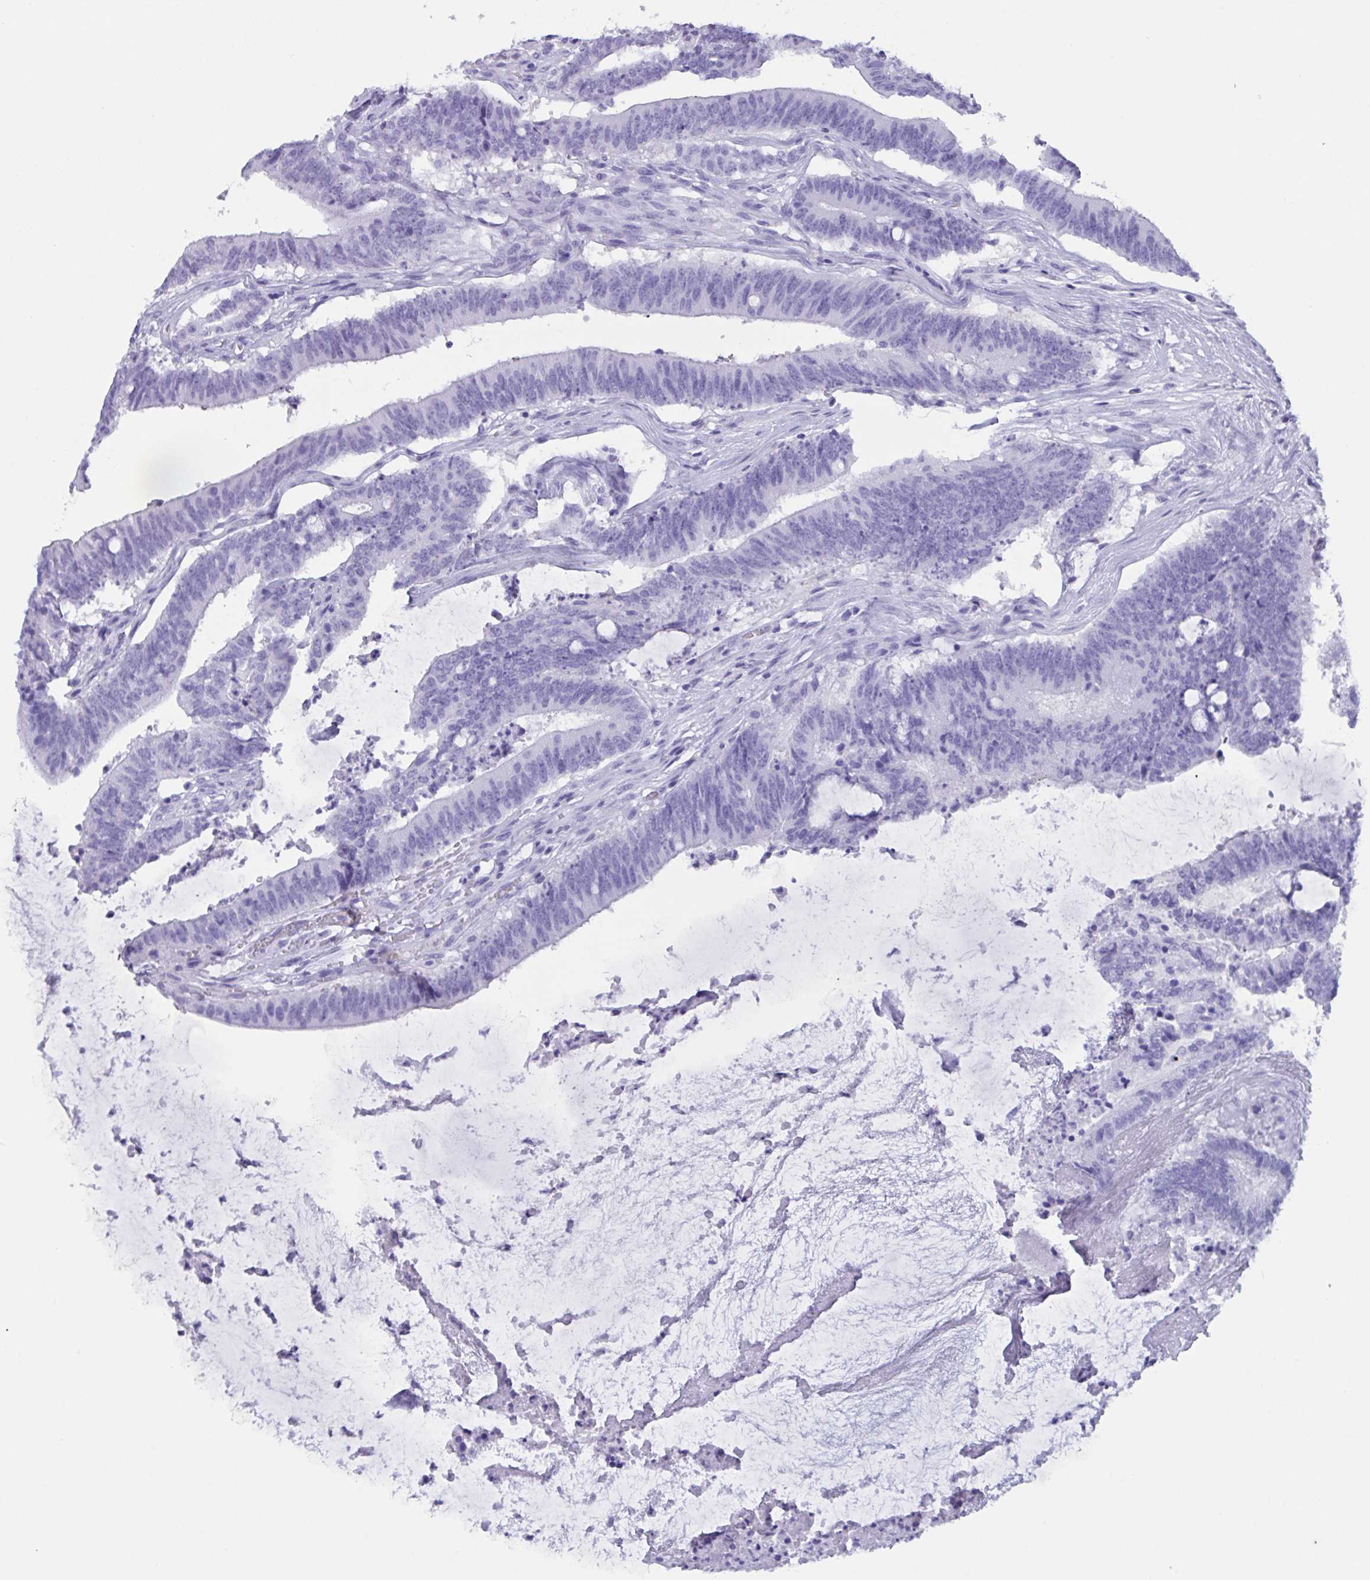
{"staining": {"intensity": "negative", "quantity": "none", "location": "none"}, "tissue": "colorectal cancer", "cell_type": "Tumor cells", "image_type": "cancer", "snomed": [{"axis": "morphology", "description": "Adenocarcinoma, NOS"}, {"axis": "topography", "description": "Colon"}], "caption": "Tumor cells show no significant protein expression in colorectal cancer. (Stains: DAB immunohistochemistry (IHC) with hematoxylin counter stain, Microscopy: brightfield microscopy at high magnification).", "gene": "ZNF850", "patient": {"sex": "female", "age": 43}}